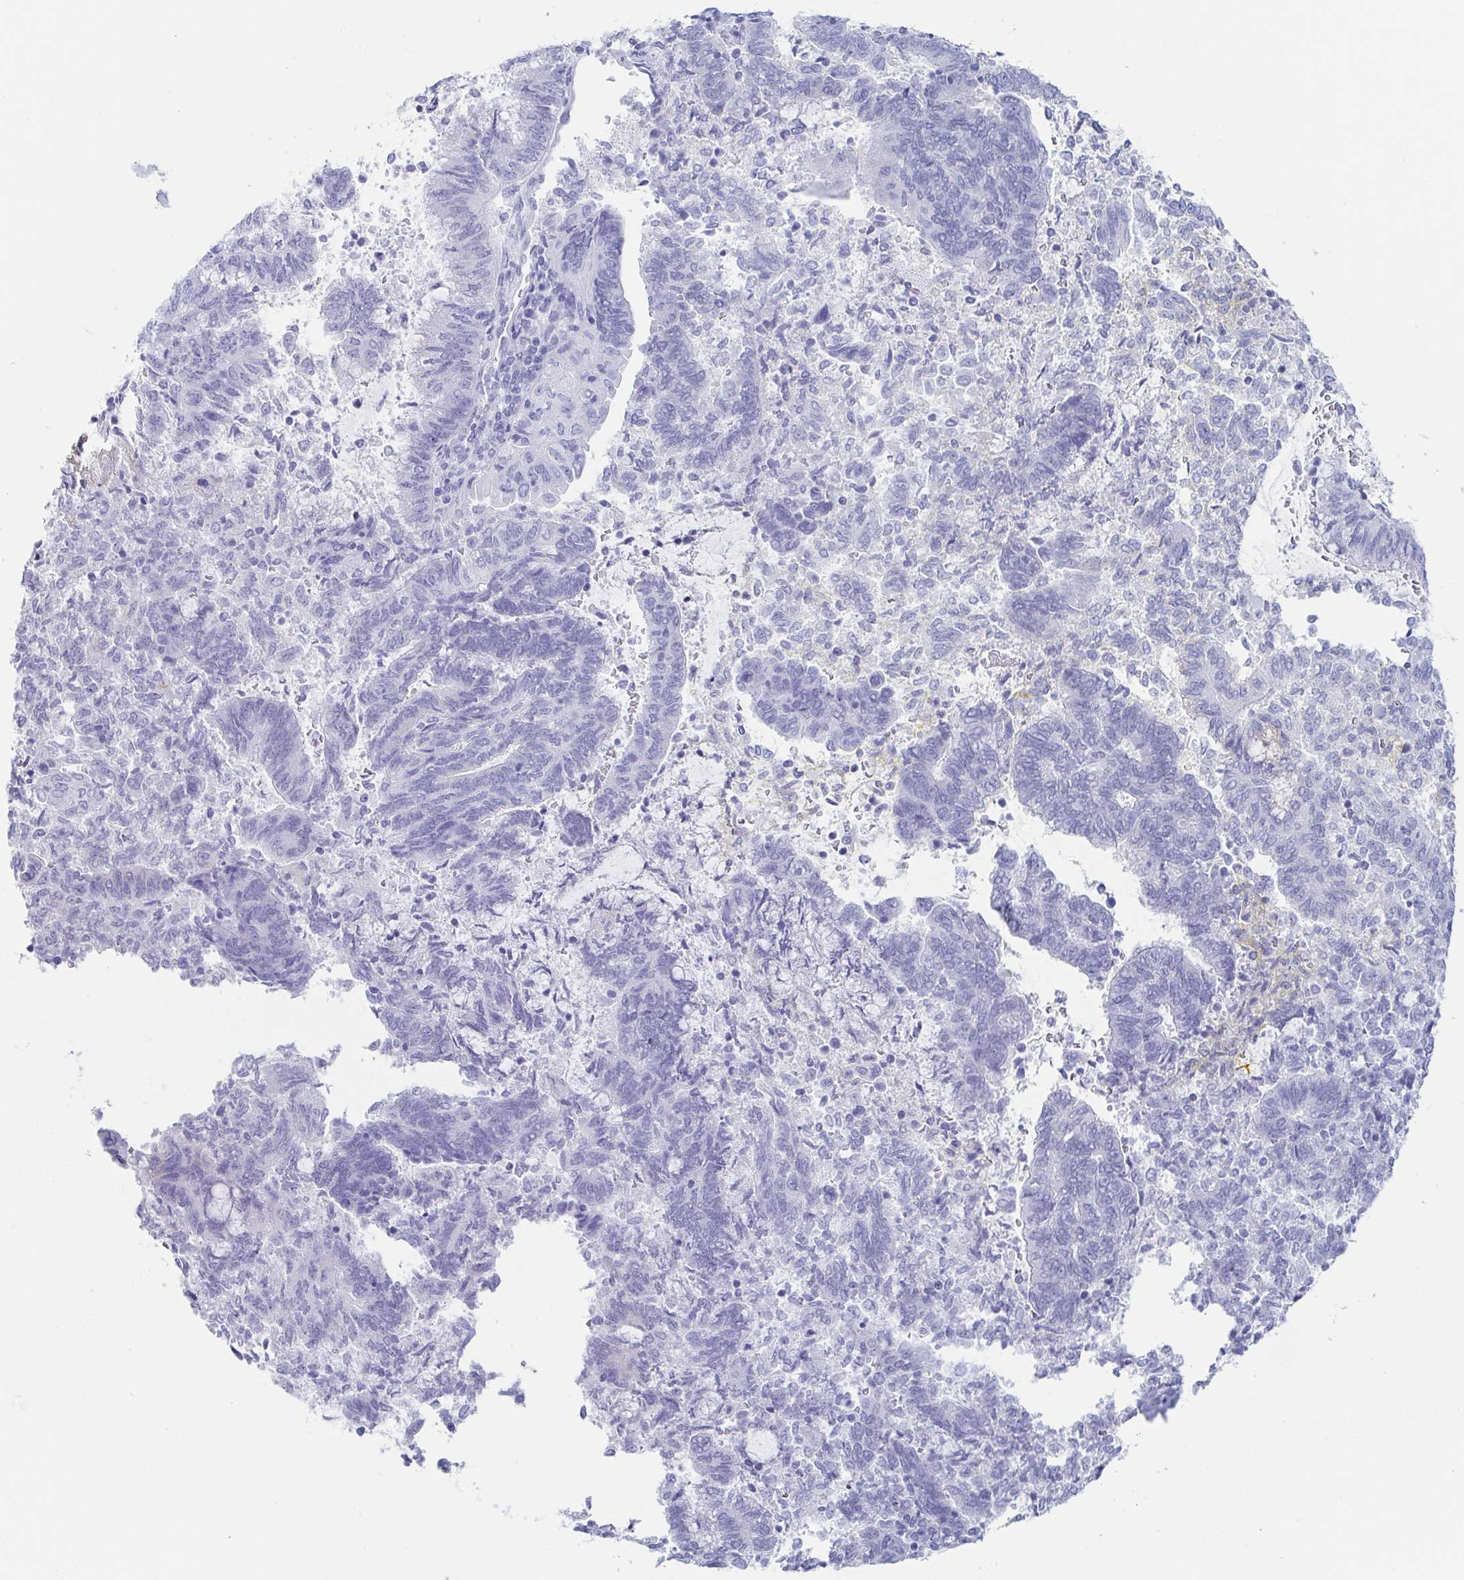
{"staining": {"intensity": "negative", "quantity": "none", "location": "none"}, "tissue": "endometrial cancer", "cell_type": "Tumor cells", "image_type": "cancer", "snomed": [{"axis": "morphology", "description": "Adenocarcinoma, NOS"}, {"axis": "topography", "description": "Endometrium"}], "caption": "This image is of endometrial cancer (adenocarcinoma) stained with immunohistochemistry (IHC) to label a protein in brown with the nuclei are counter-stained blue. There is no staining in tumor cells. The staining is performed using DAB brown chromogen with nuclei counter-stained in using hematoxylin.", "gene": "ZG16B", "patient": {"sex": "female", "age": 65}}